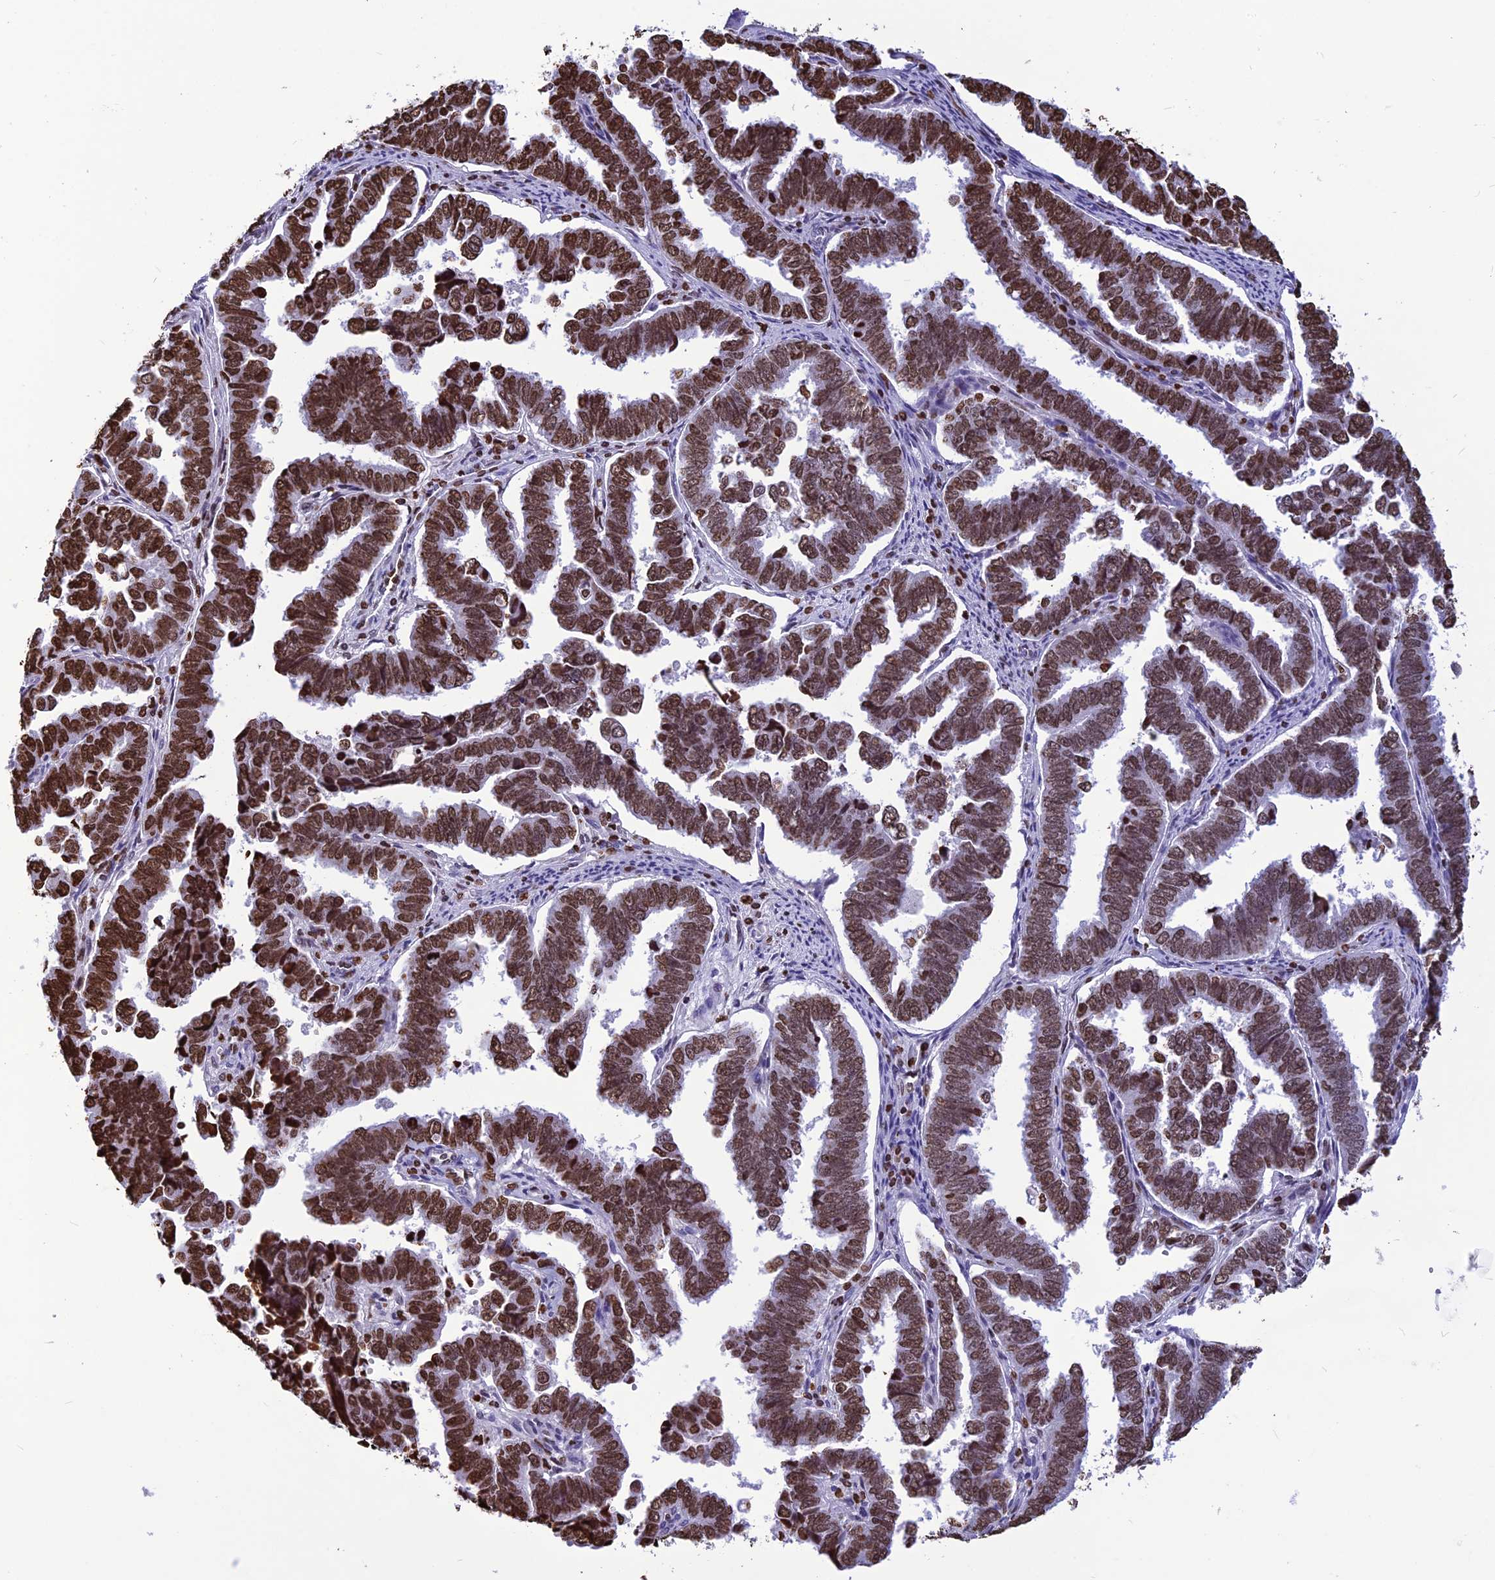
{"staining": {"intensity": "strong", "quantity": ">75%", "location": "nuclear"}, "tissue": "endometrial cancer", "cell_type": "Tumor cells", "image_type": "cancer", "snomed": [{"axis": "morphology", "description": "Adenocarcinoma, NOS"}, {"axis": "topography", "description": "Endometrium"}], "caption": "Tumor cells show high levels of strong nuclear staining in about >75% of cells in adenocarcinoma (endometrial).", "gene": "AKAP17A", "patient": {"sex": "female", "age": 75}}